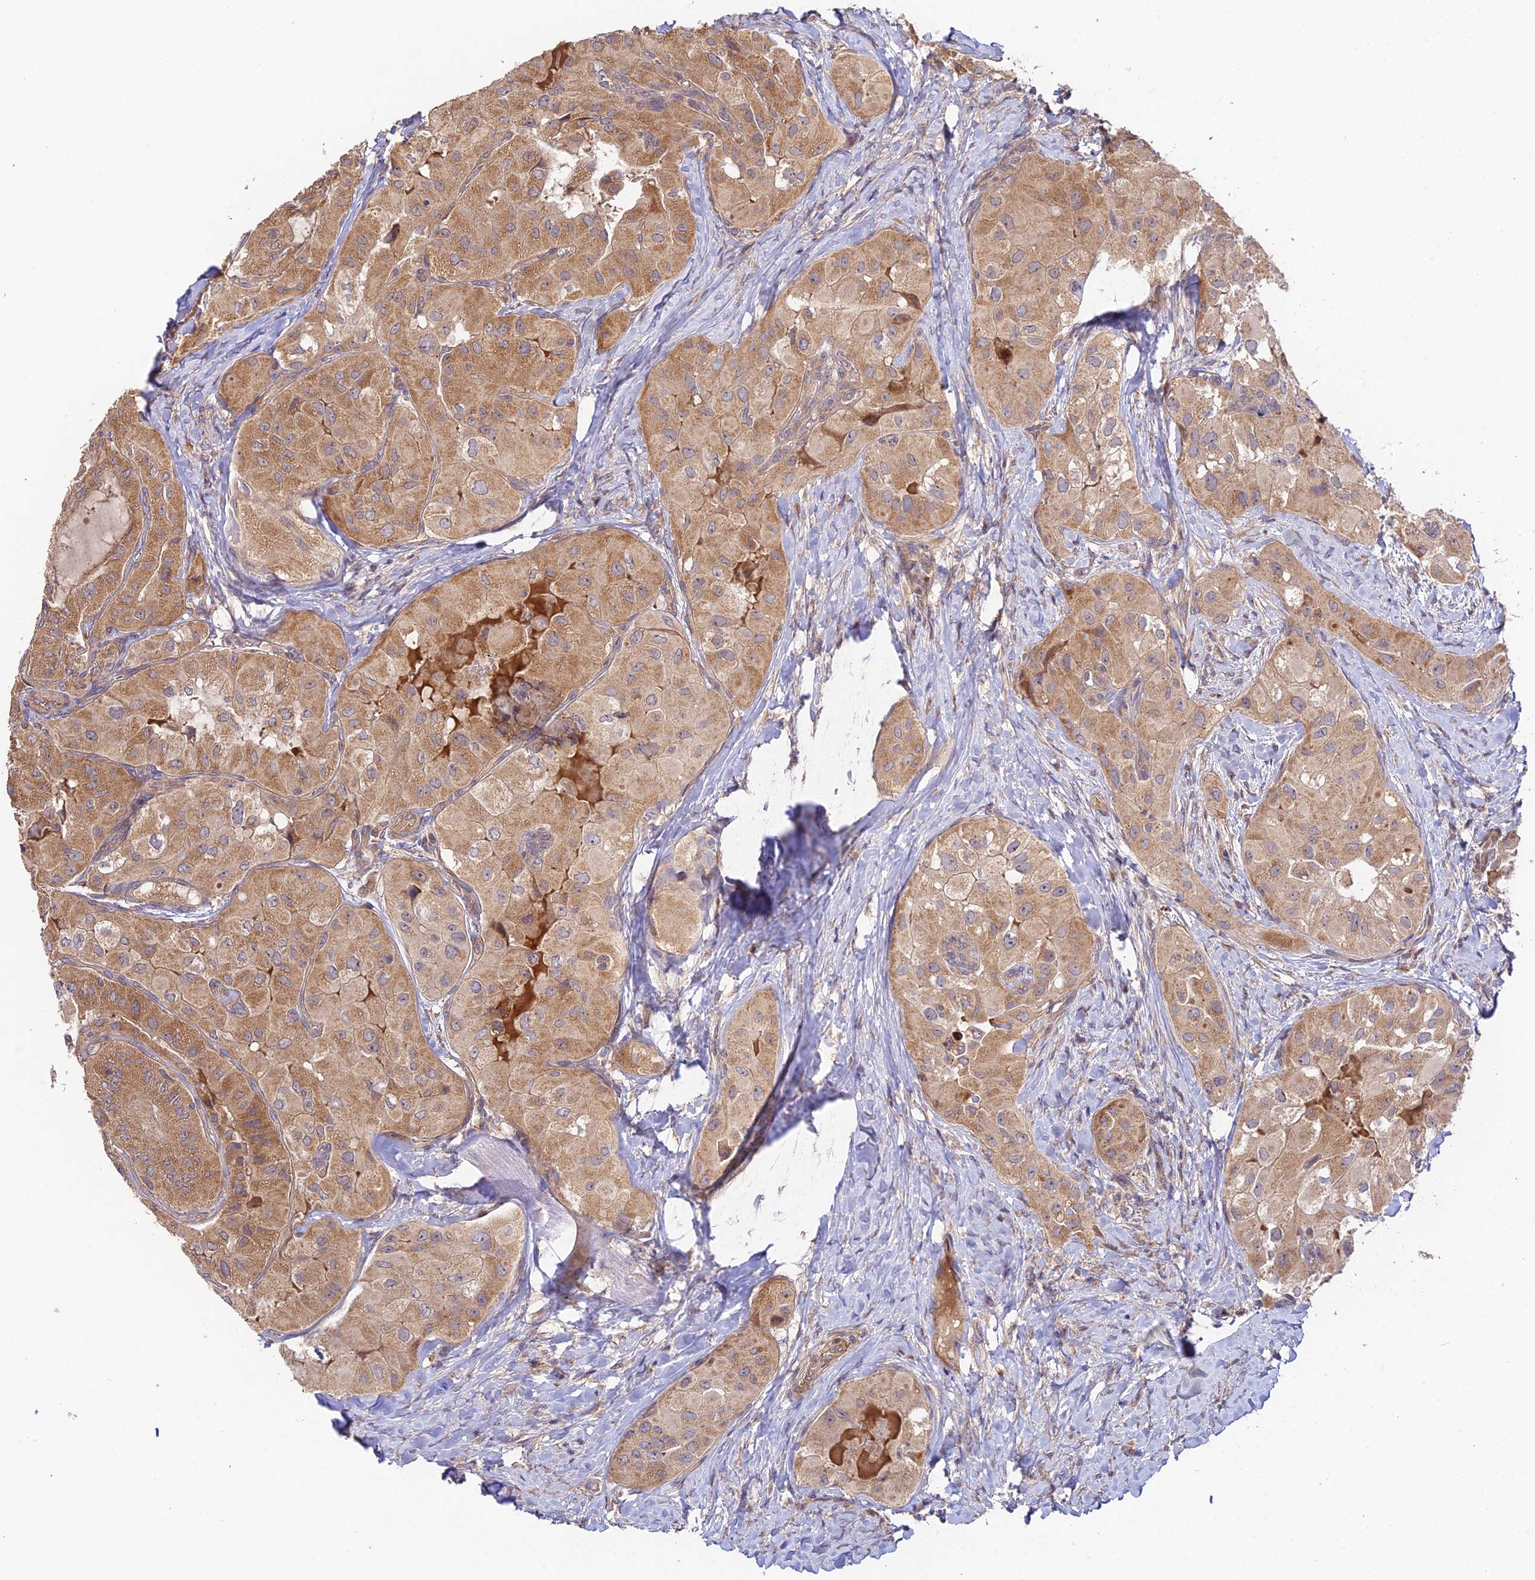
{"staining": {"intensity": "moderate", "quantity": ">75%", "location": "cytoplasmic/membranous"}, "tissue": "thyroid cancer", "cell_type": "Tumor cells", "image_type": "cancer", "snomed": [{"axis": "morphology", "description": "Normal tissue, NOS"}, {"axis": "morphology", "description": "Papillary adenocarcinoma, NOS"}, {"axis": "topography", "description": "Thyroid gland"}], "caption": "The immunohistochemical stain shows moderate cytoplasmic/membranous expression in tumor cells of thyroid papillary adenocarcinoma tissue.", "gene": "C3orf20", "patient": {"sex": "female", "age": 59}}